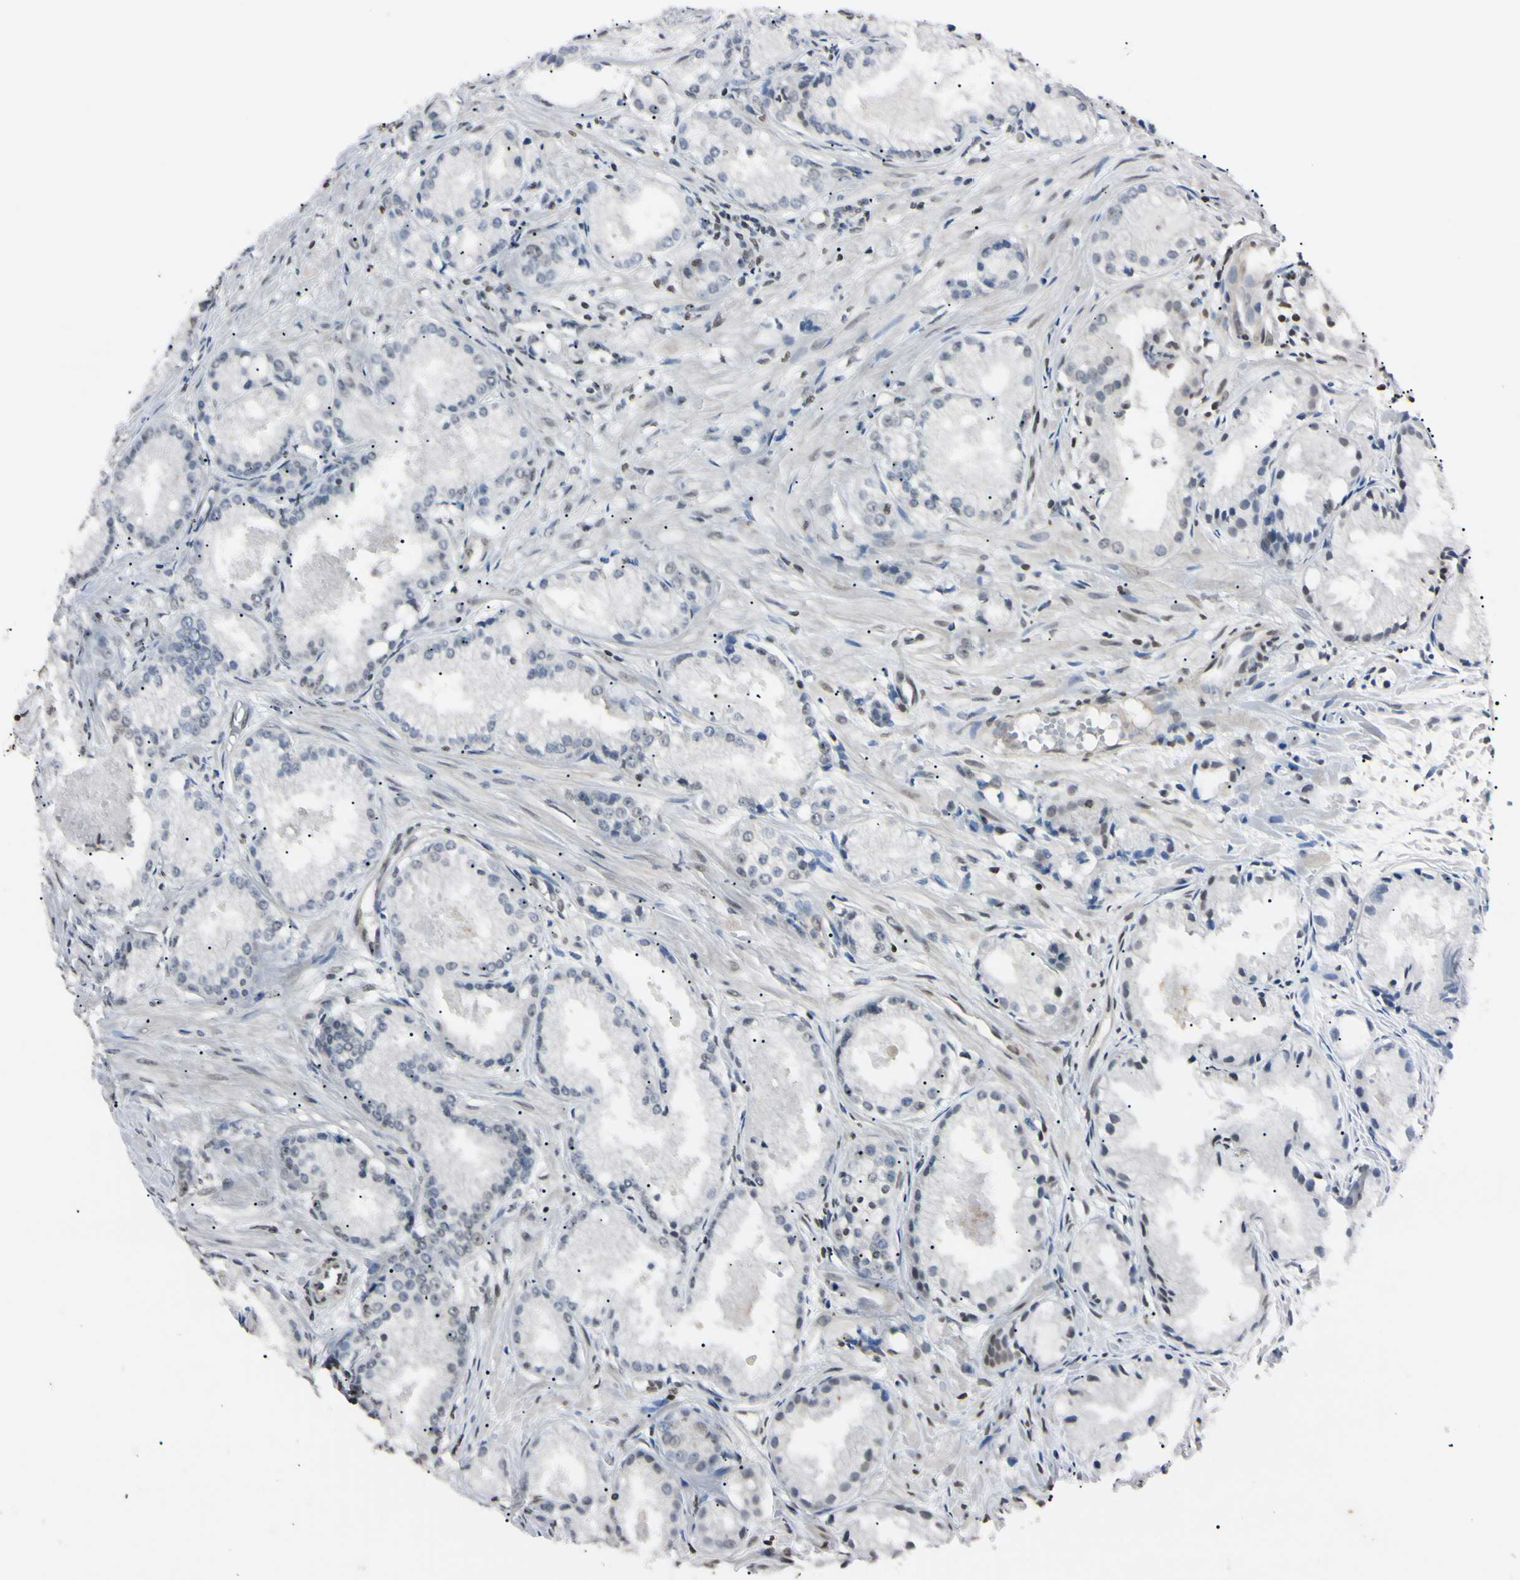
{"staining": {"intensity": "weak", "quantity": "25%-75%", "location": "nuclear"}, "tissue": "prostate cancer", "cell_type": "Tumor cells", "image_type": "cancer", "snomed": [{"axis": "morphology", "description": "Adenocarcinoma, Low grade"}, {"axis": "topography", "description": "Prostate"}], "caption": "This photomicrograph shows immunohistochemistry staining of human prostate adenocarcinoma (low-grade), with low weak nuclear expression in approximately 25%-75% of tumor cells.", "gene": "CDC45", "patient": {"sex": "male", "age": 72}}